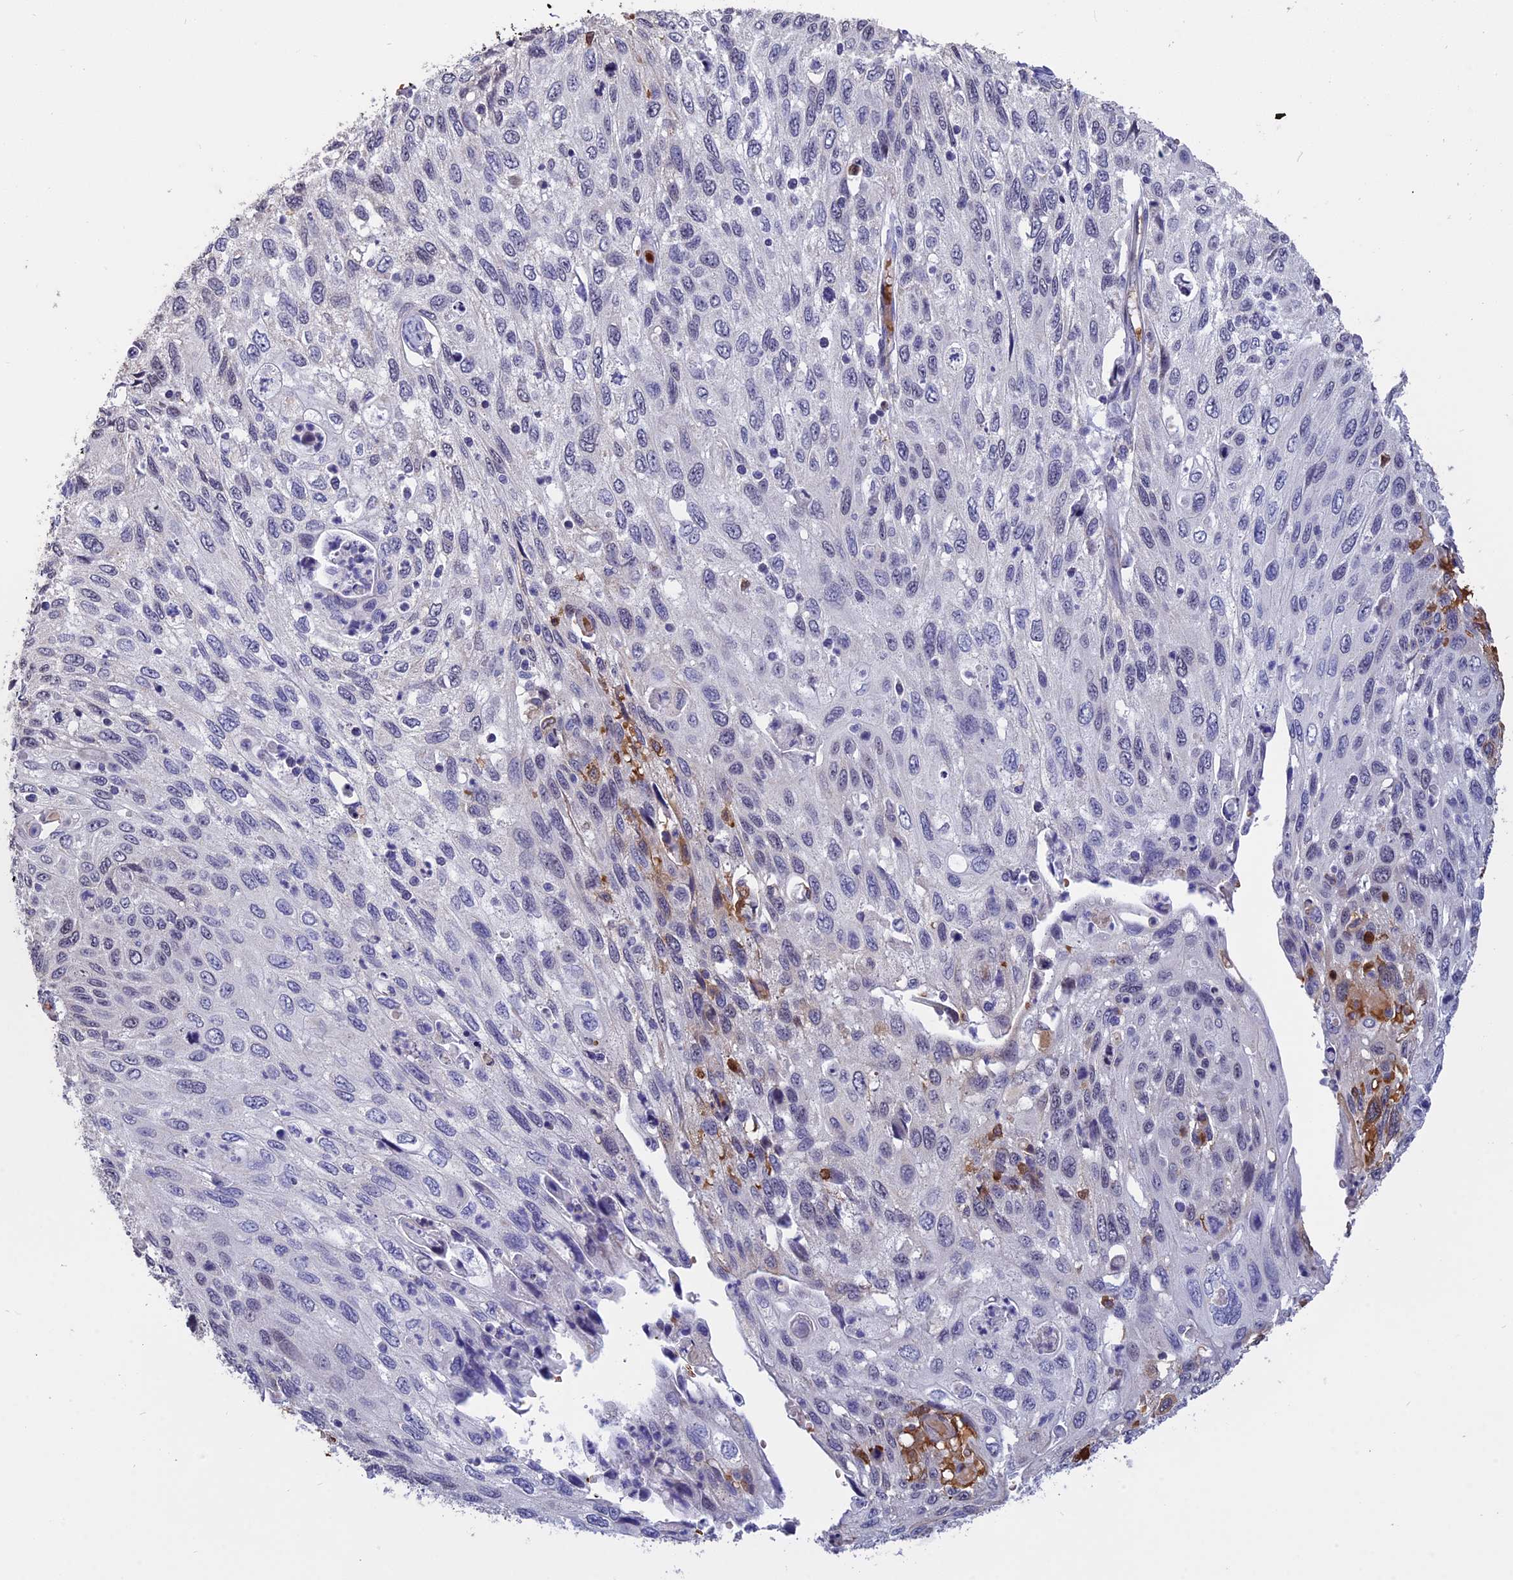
{"staining": {"intensity": "negative", "quantity": "none", "location": "none"}, "tissue": "cervical cancer", "cell_type": "Tumor cells", "image_type": "cancer", "snomed": [{"axis": "morphology", "description": "Squamous cell carcinoma, NOS"}, {"axis": "topography", "description": "Cervix"}], "caption": "There is no significant expression in tumor cells of cervical squamous cell carcinoma.", "gene": "KNOP1", "patient": {"sex": "female", "age": 70}}